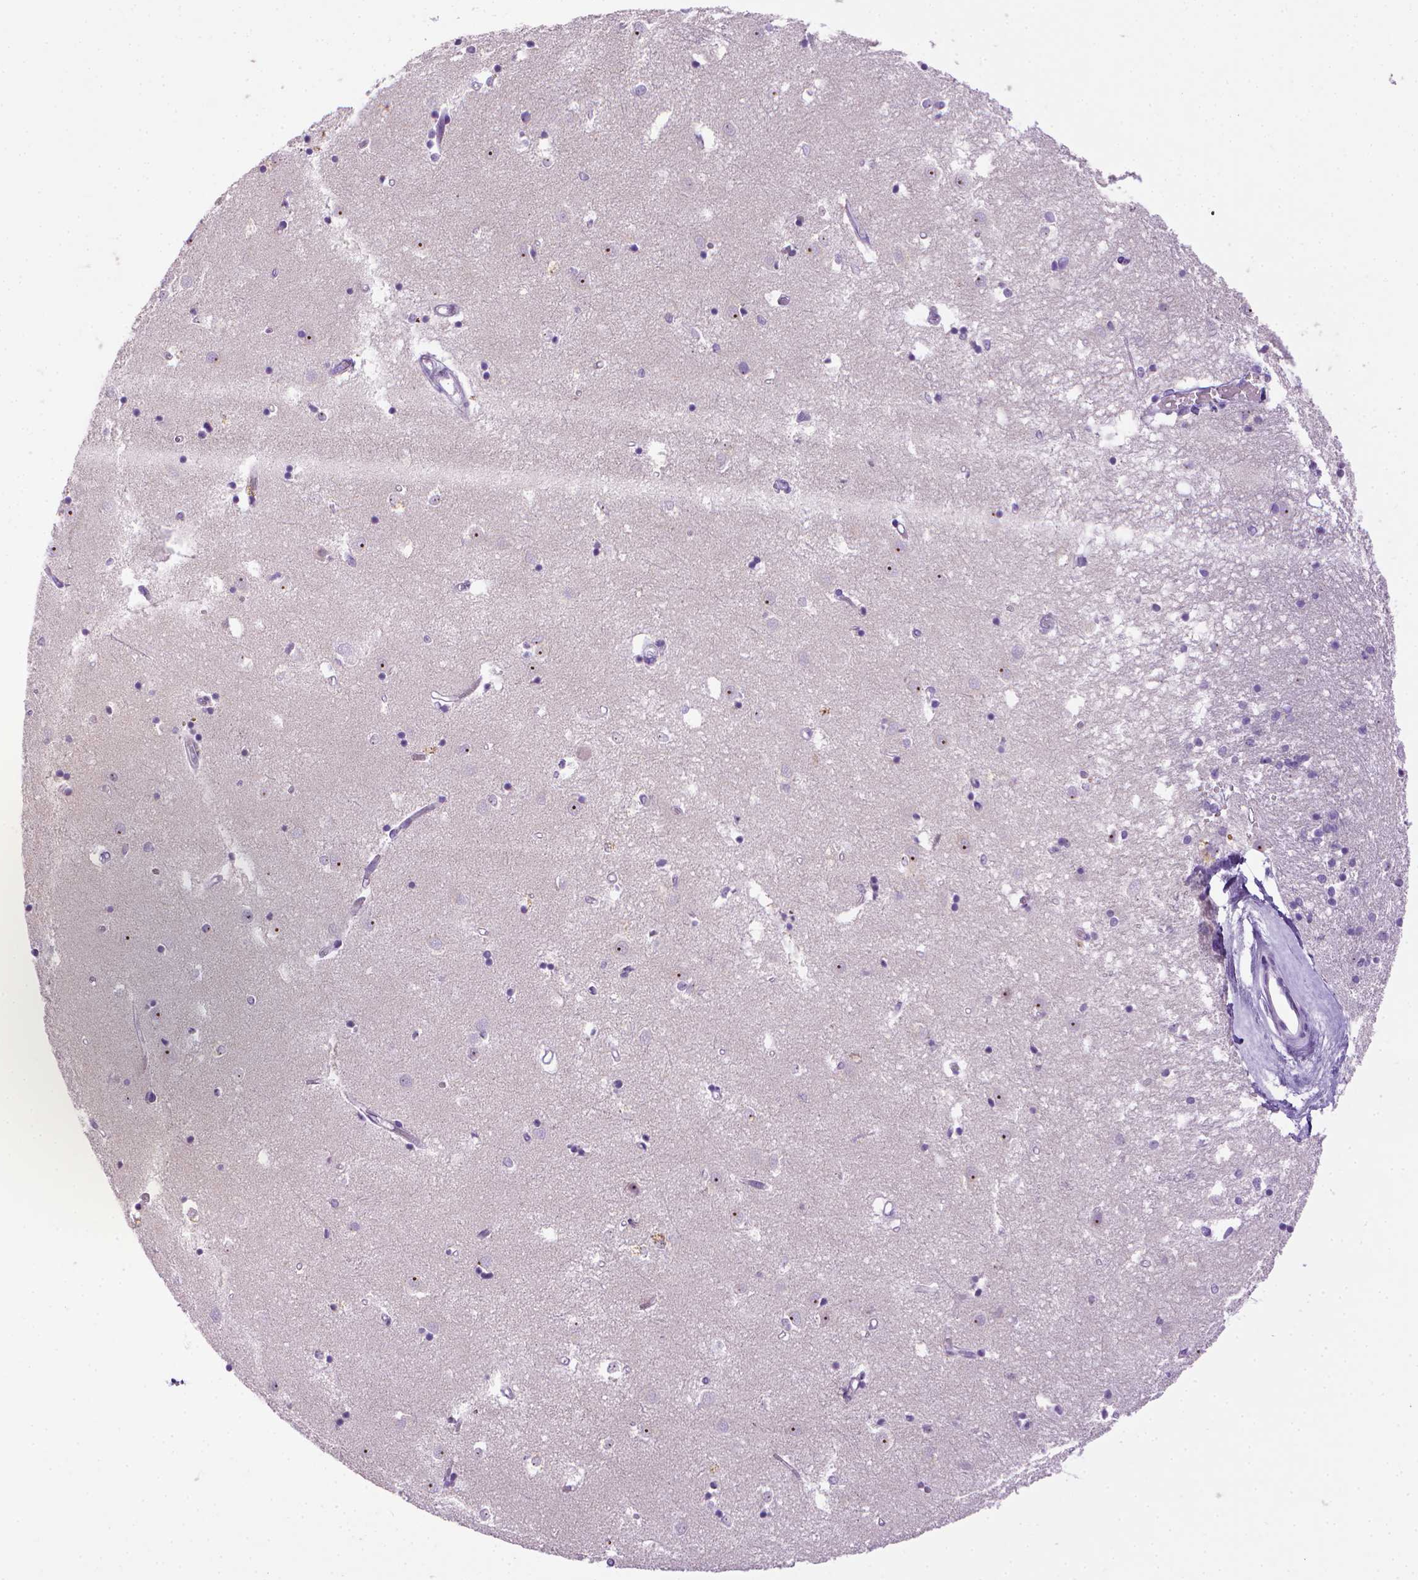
{"staining": {"intensity": "negative", "quantity": "none", "location": "none"}, "tissue": "caudate", "cell_type": "Glial cells", "image_type": "normal", "snomed": [{"axis": "morphology", "description": "Normal tissue, NOS"}, {"axis": "topography", "description": "Lateral ventricle wall"}], "caption": "Histopathology image shows no protein staining in glial cells of unremarkable caudate. (Brightfield microscopy of DAB (3,3'-diaminobenzidine) IHC at high magnification).", "gene": "UTP4", "patient": {"sex": "male", "age": 54}}